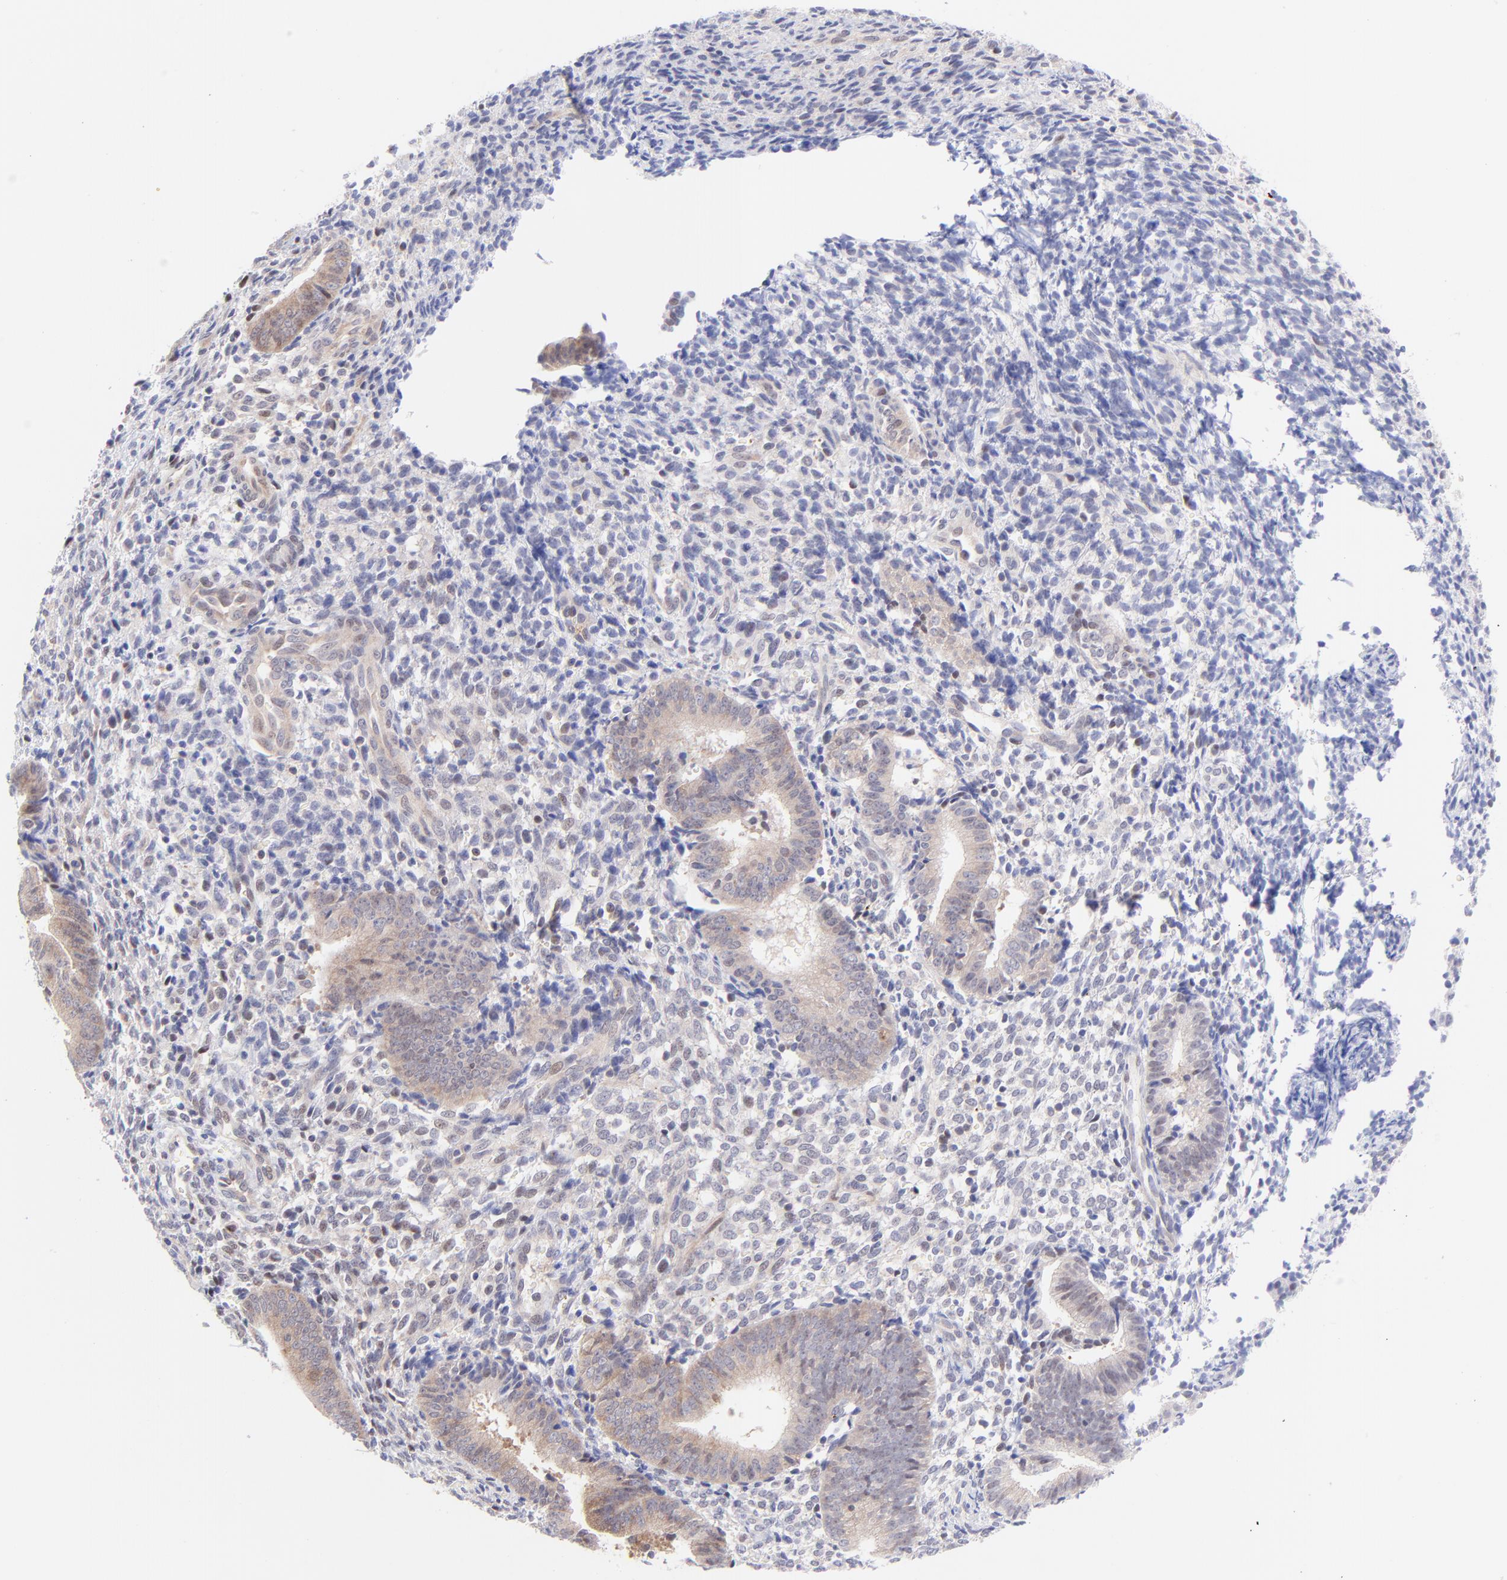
{"staining": {"intensity": "weak", "quantity": "<25%", "location": "nuclear"}, "tissue": "endometrium", "cell_type": "Cells in endometrial stroma", "image_type": "normal", "snomed": [{"axis": "morphology", "description": "Normal tissue, NOS"}, {"axis": "topography", "description": "Uterus"}, {"axis": "topography", "description": "Endometrium"}], "caption": "IHC histopathology image of unremarkable endometrium: human endometrium stained with DAB exhibits no significant protein staining in cells in endometrial stroma. (DAB (3,3'-diaminobenzidine) IHC, high magnification).", "gene": "PBDC1", "patient": {"sex": "female", "age": 33}}